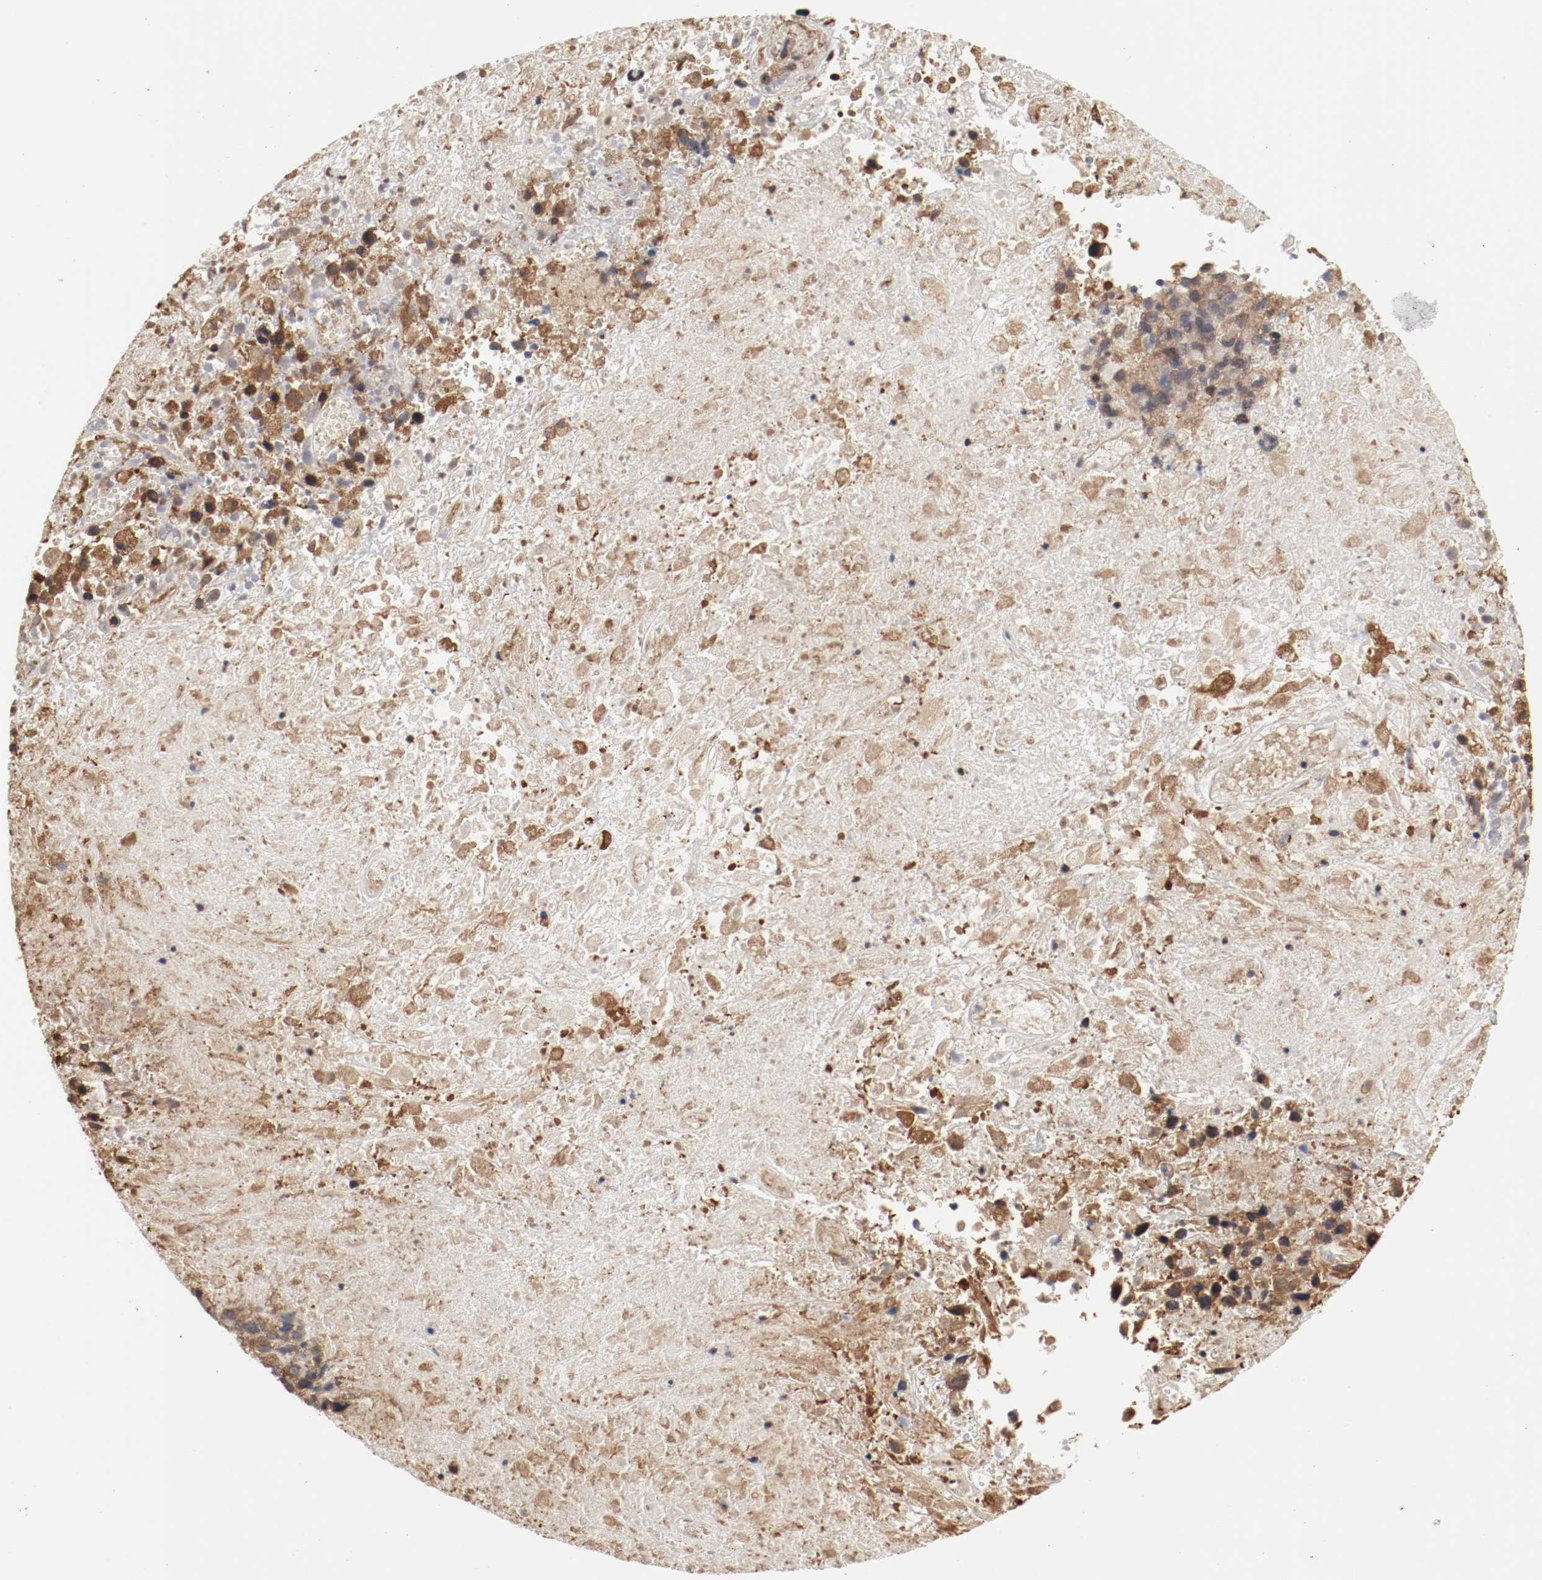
{"staining": {"intensity": "moderate", "quantity": ">75%", "location": "cytoplasmic/membranous"}, "tissue": "melanoma", "cell_type": "Tumor cells", "image_type": "cancer", "snomed": [{"axis": "morphology", "description": "Malignant melanoma, Metastatic site"}, {"axis": "topography", "description": "Cerebral cortex"}], "caption": "Brown immunohistochemical staining in human malignant melanoma (metastatic site) displays moderate cytoplasmic/membranous expression in about >75% of tumor cells. (IHC, brightfield microscopy, high magnification).", "gene": "AFG3L2", "patient": {"sex": "female", "age": 52}}